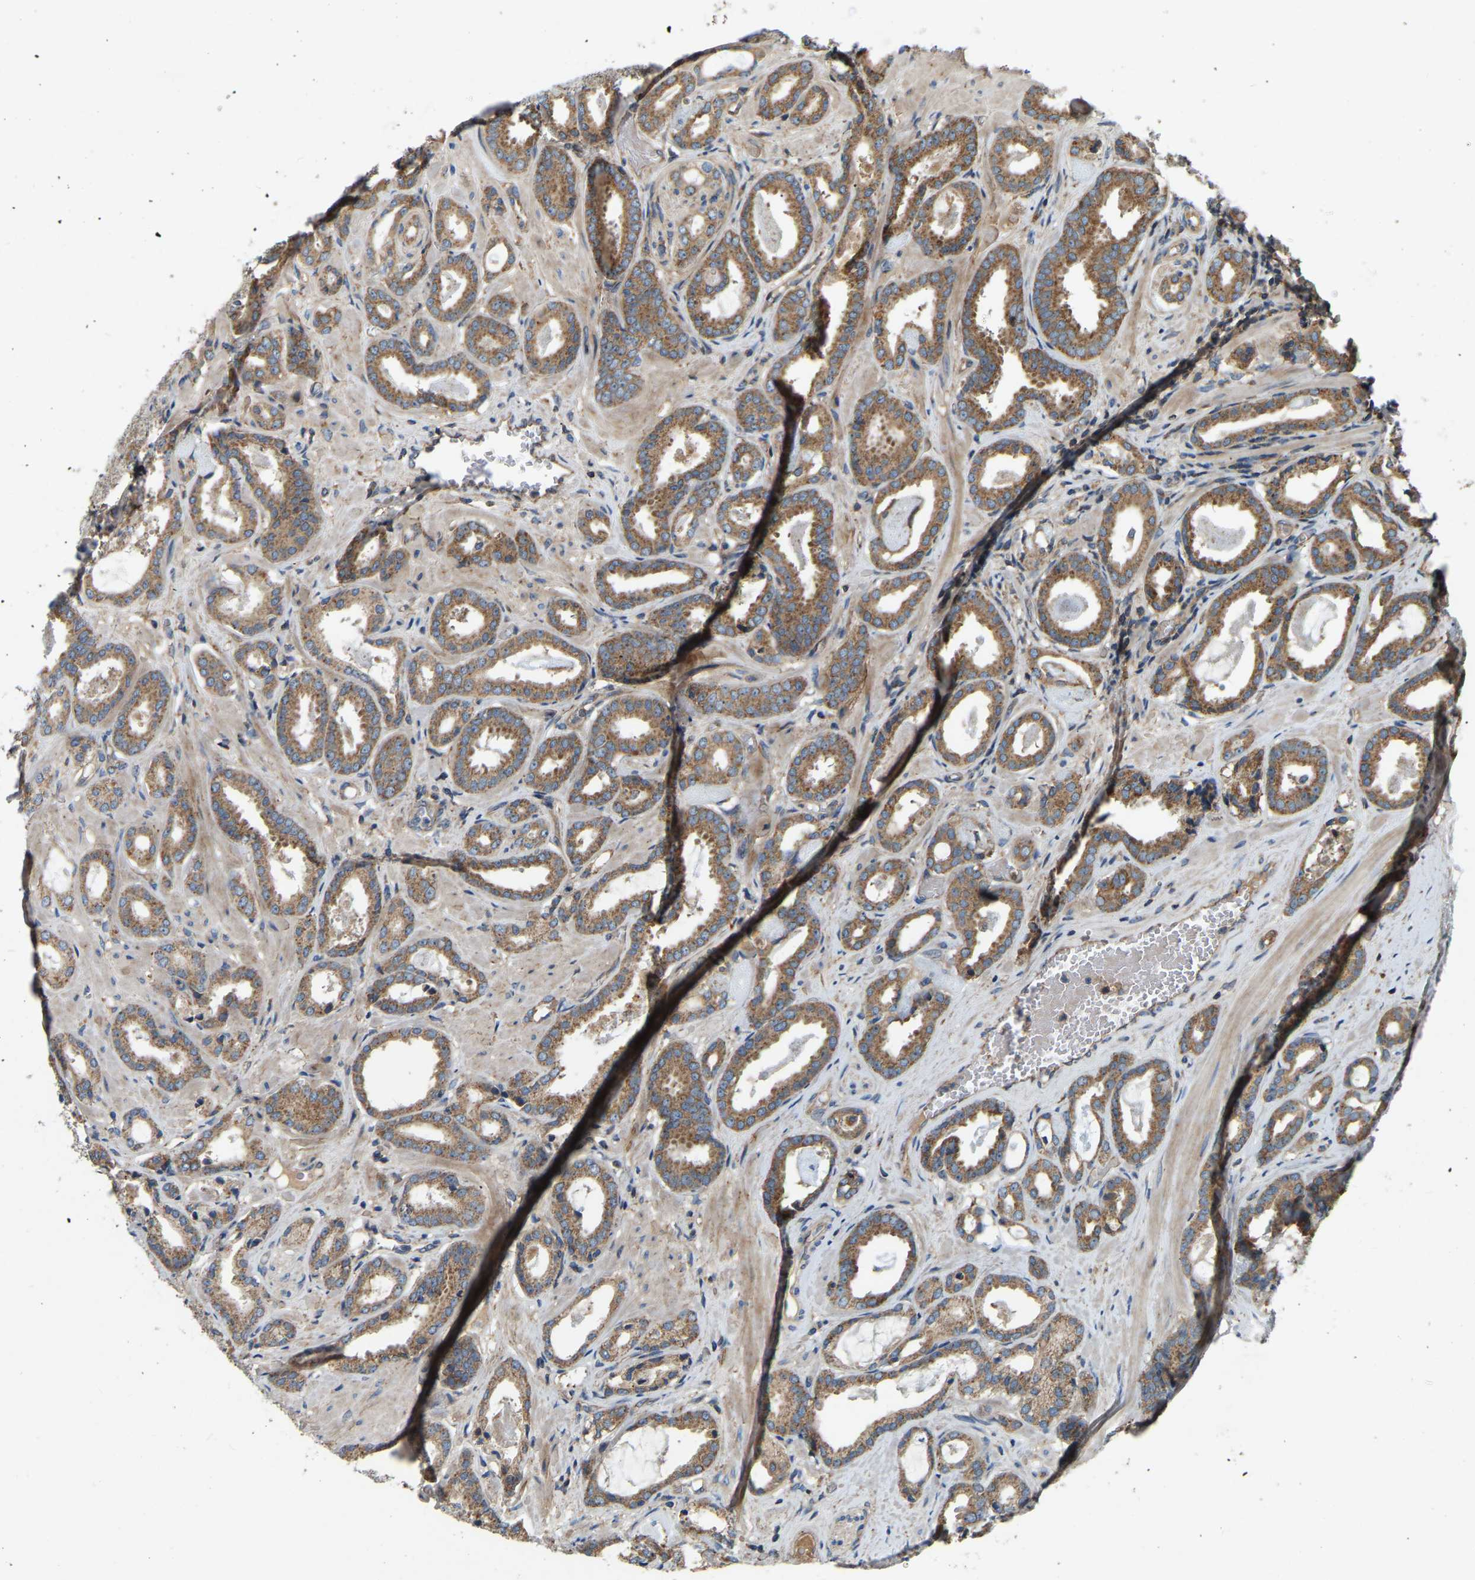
{"staining": {"intensity": "moderate", "quantity": ">75%", "location": "cytoplasmic/membranous"}, "tissue": "prostate cancer", "cell_type": "Tumor cells", "image_type": "cancer", "snomed": [{"axis": "morphology", "description": "Adenocarcinoma, Low grade"}, {"axis": "topography", "description": "Prostate"}], "caption": "This histopathology image demonstrates immunohistochemistry staining of human prostate cancer, with medium moderate cytoplasmic/membranous expression in approximately >75% of tumor cells.", "gene": "SAMD9L", "patient": {"sex": "male", "age": 53}}